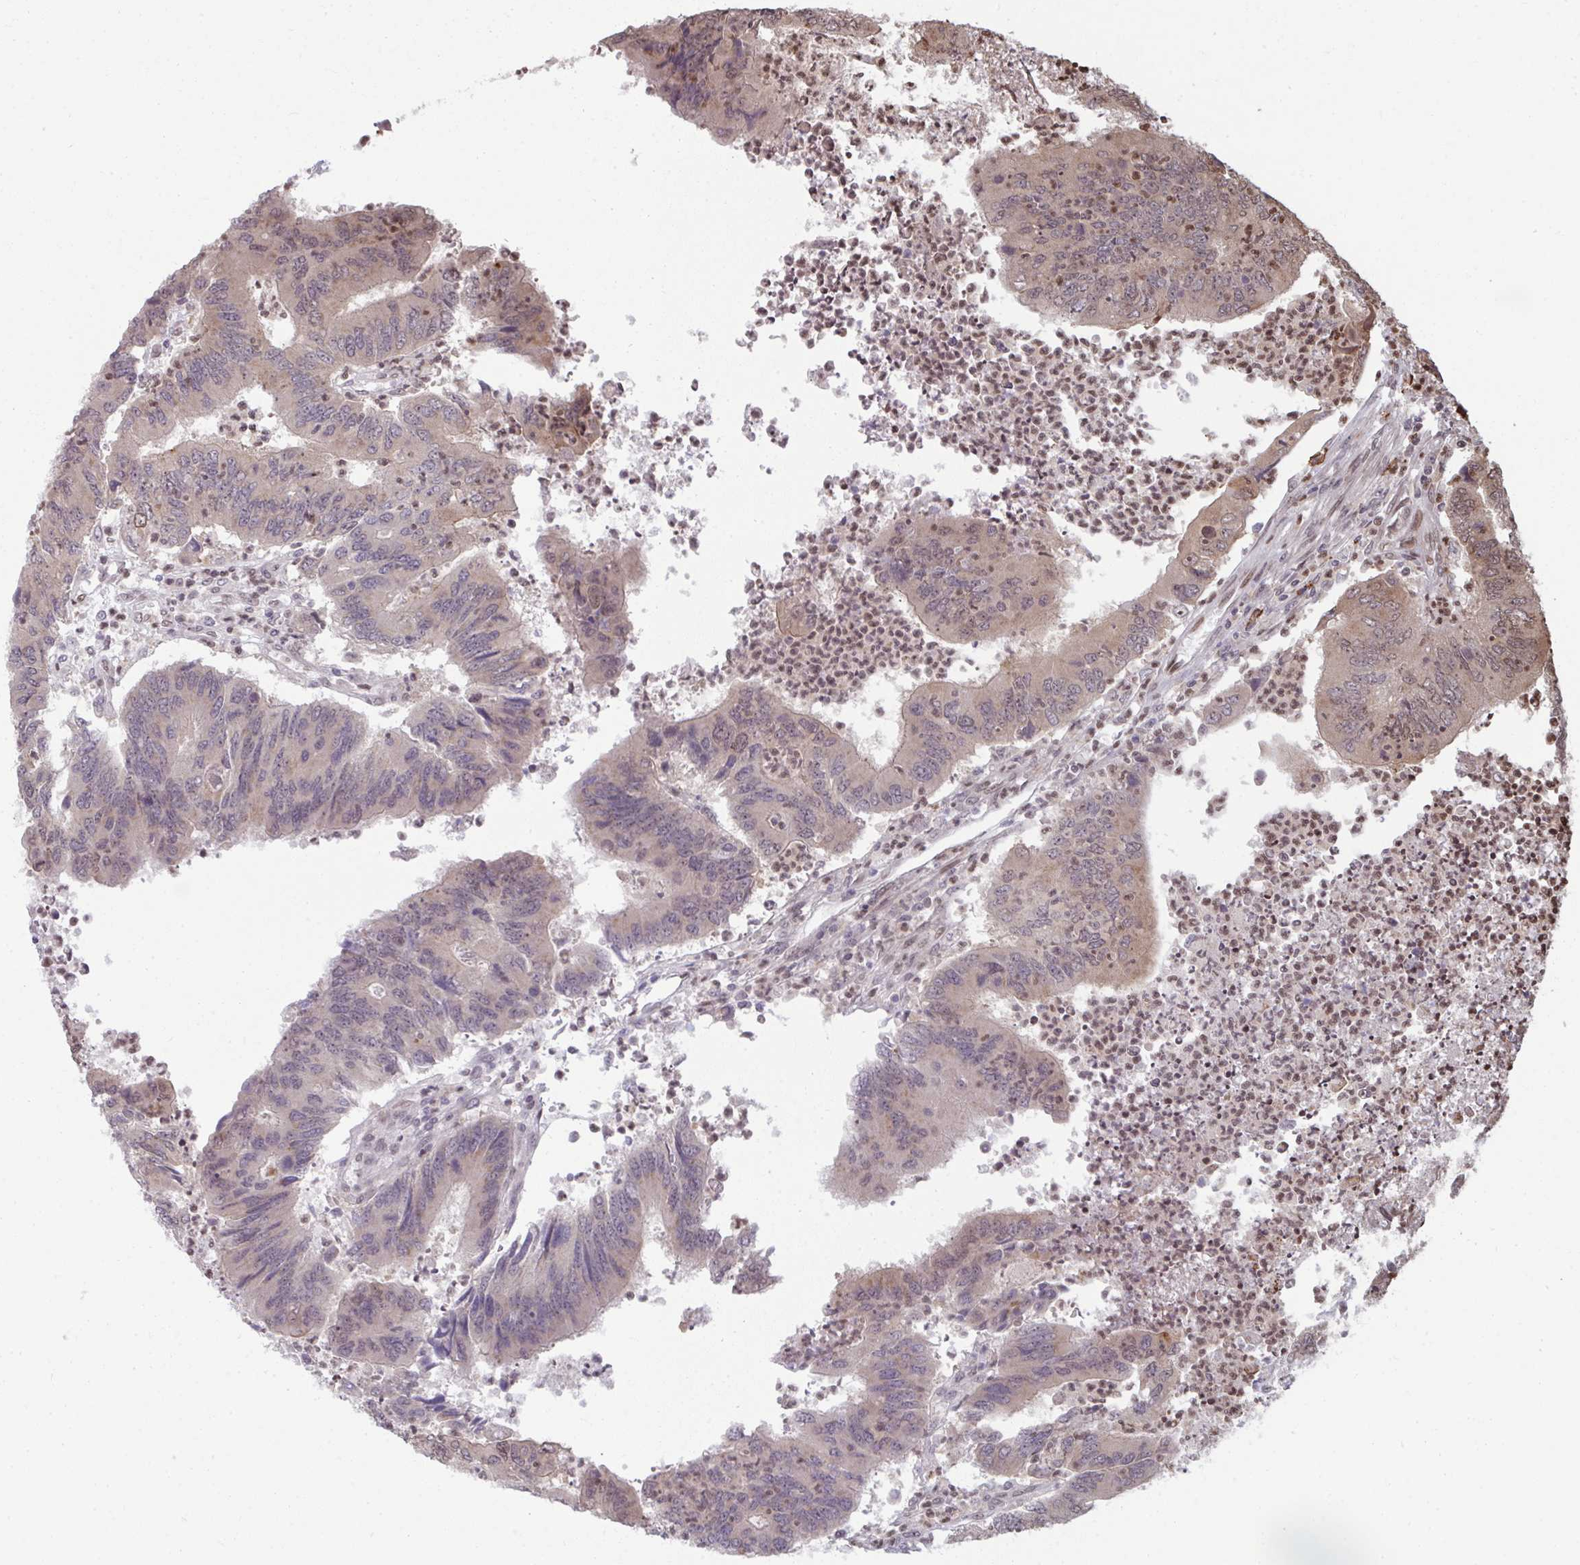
{"staining": {"intensity": "weak", "quantity": "25%-75%", "location": "nuclear"}, "tissue": "colorectal cancer", "cell_type": "Tumor cells", "image_type": "cancer", "snomed": [{"axis": "morphology", "description": "Adenocarcinoma, NOS"}, {"axis": "topography", "description": "Colon"}], "caption": "IHC histopathology image of neoplastic tissue: colorectal adenocarcinoma stained using immunohistochemistry (IHC) reveals low levels of weak protein expression localized specifically in the nuclear of tumor cells, appearing as a nuclear brown color.", "gene": "UXT", "patient": {"sex": "female", "age": 67}}